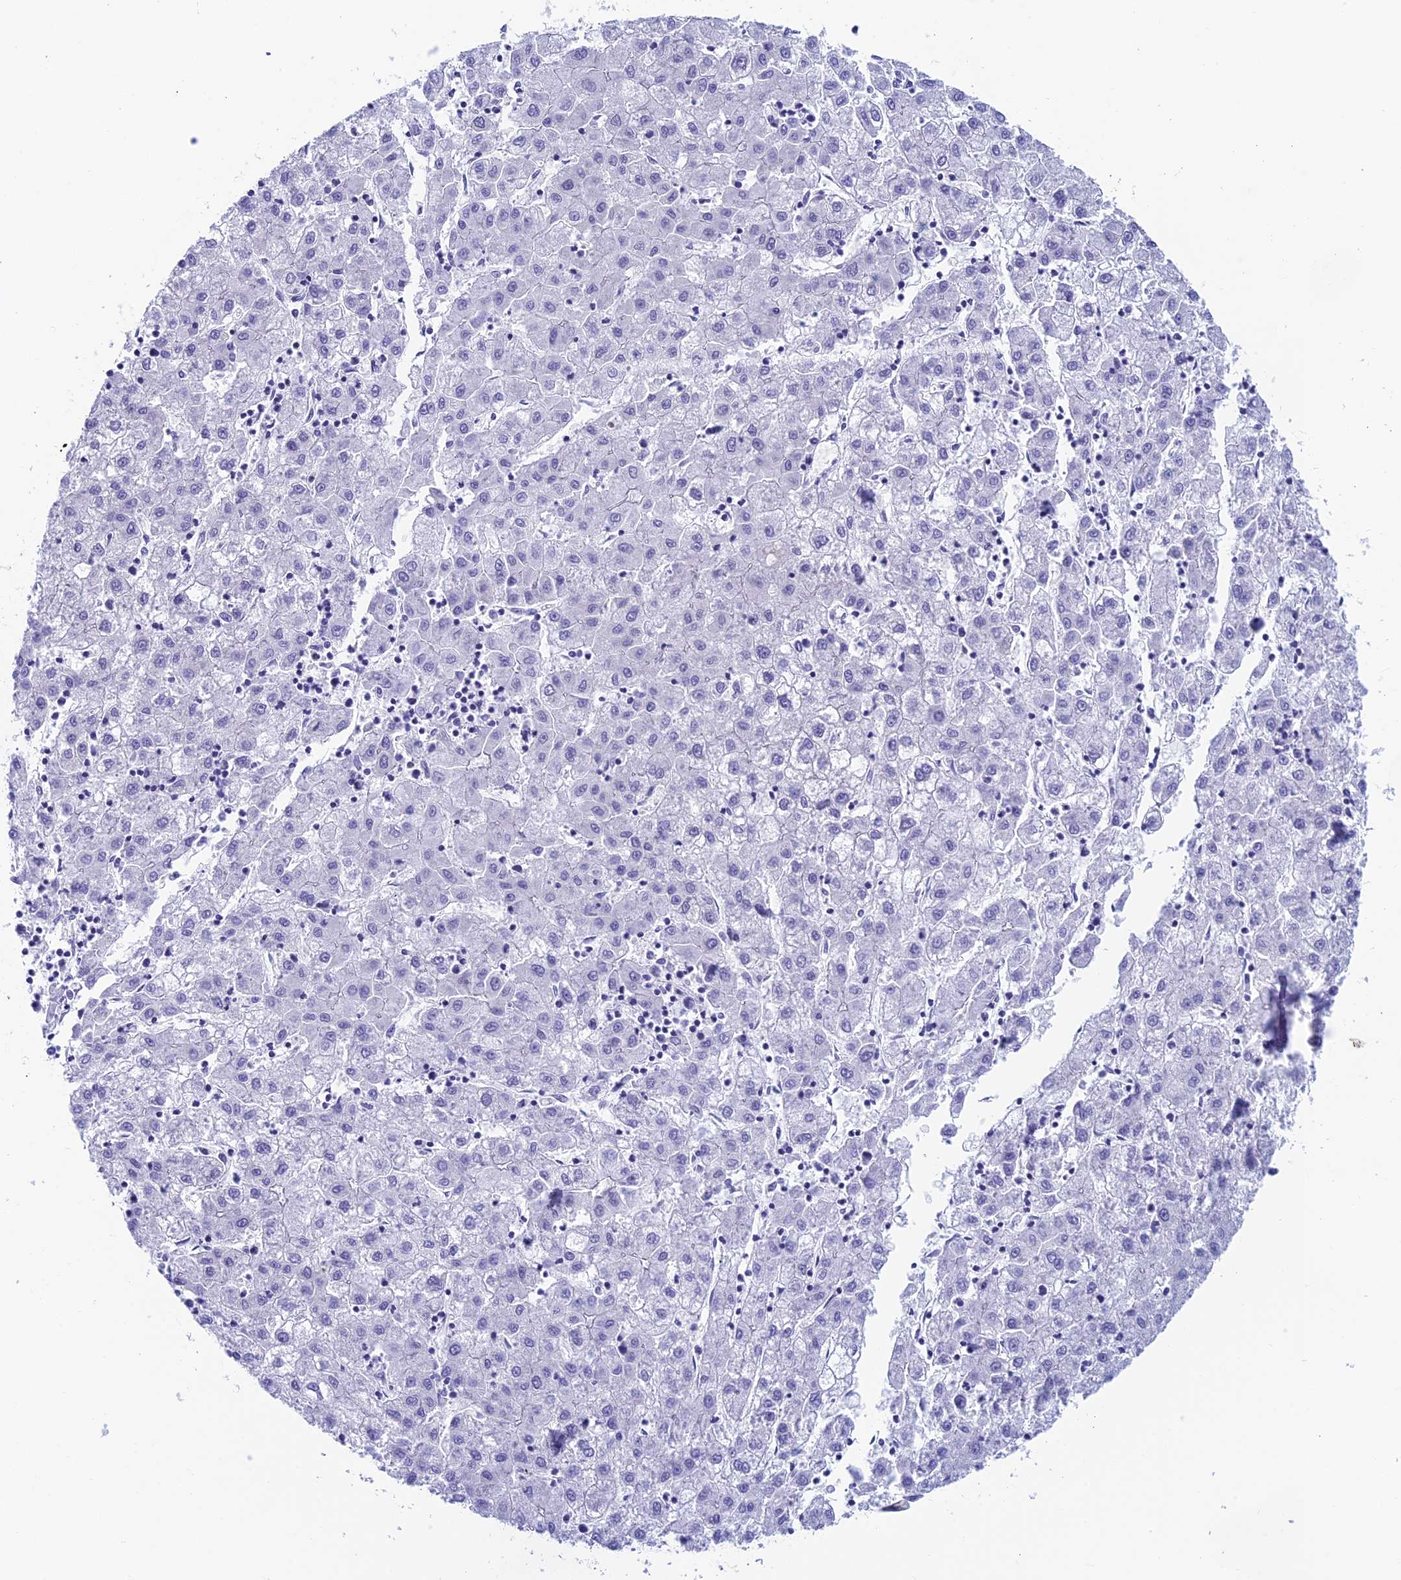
{"staining": {"intensity": "negative", "quantity": "none", "location": "none"}, "tissue": "liver cancer", "cell_type": "Tumor cells", "image_type": "cancer", "snomed": [{"axis": "morphology", "description": "Carcinoma, Hepatocellular, NOS"}, {"axis": "topography", "description": "Liver"}], "caption": "This micrograph is of liver hepatocellular carcinoma stained with immunohistochemistry (IHC) to label a protein in brown with the nuclei are counter-stained blue. There is no positivity in tumor cells.", "gene": "REEP4", "patient": {"sex": "male", "age": 72}}